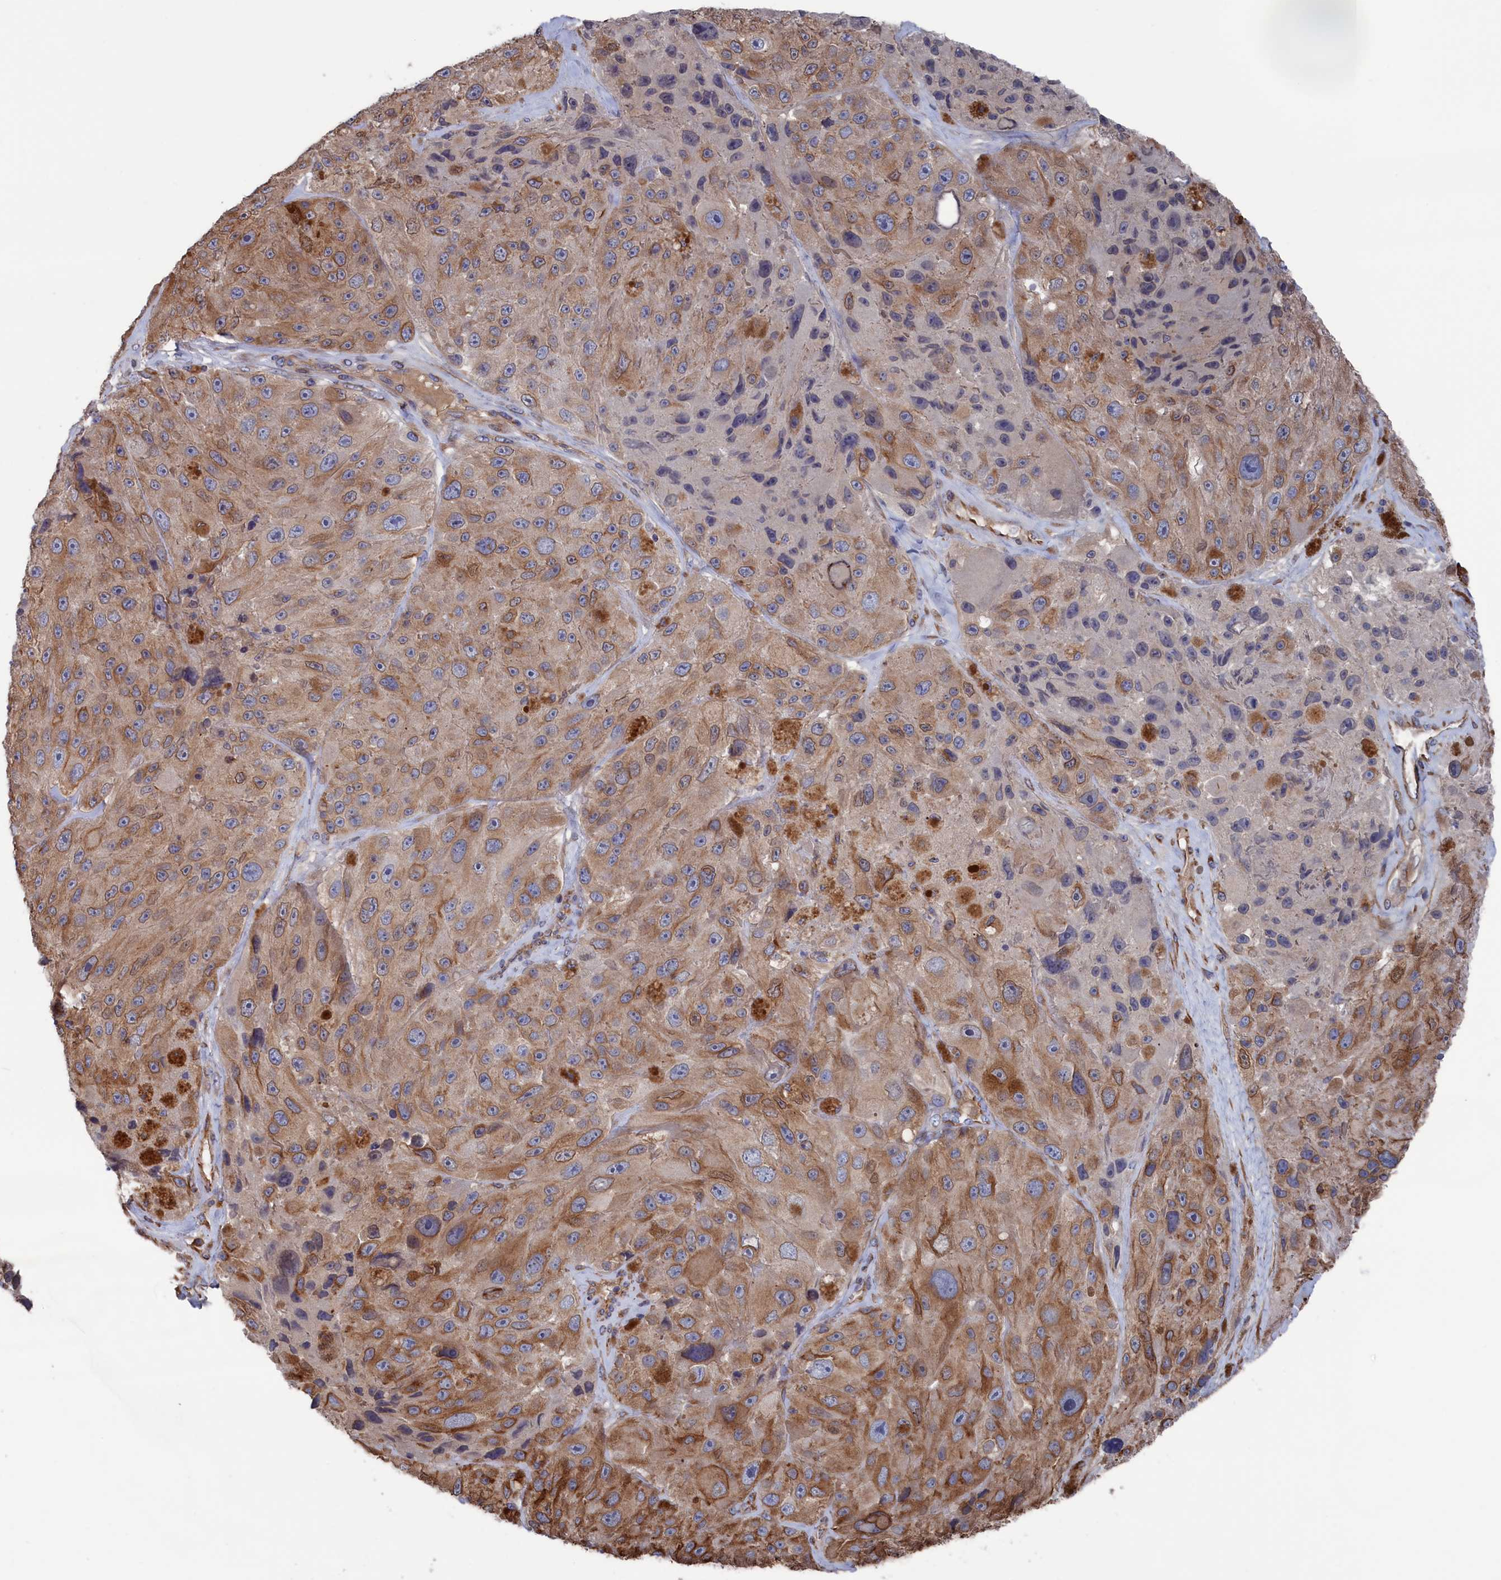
{"staining": {"intensity": "moderate", "quantity": ">75%", "location": "cytoplasmic/membranous"}, "tissue": "melanoma", "cell_type": "Tumor cells", "image_type": "cancer", "snomed": [{"axis": "morphology", "description": "Malignant melanoma, Metastatic site"}, {"axis": "topography", "description": "Lymph node"}], "caption": "Melanoma tissue exhibits moderate cytoplasmic/membranous staining in approximately >75% of tumor cells The protein is stained brown, and the nuclei are stained in blue (DAB (3,3'-diaminobenzidine) IHC with brightfield microscopy, high magnification).", "gene": "NUTF2", "patient": {"sex": "male", "age": 62}}